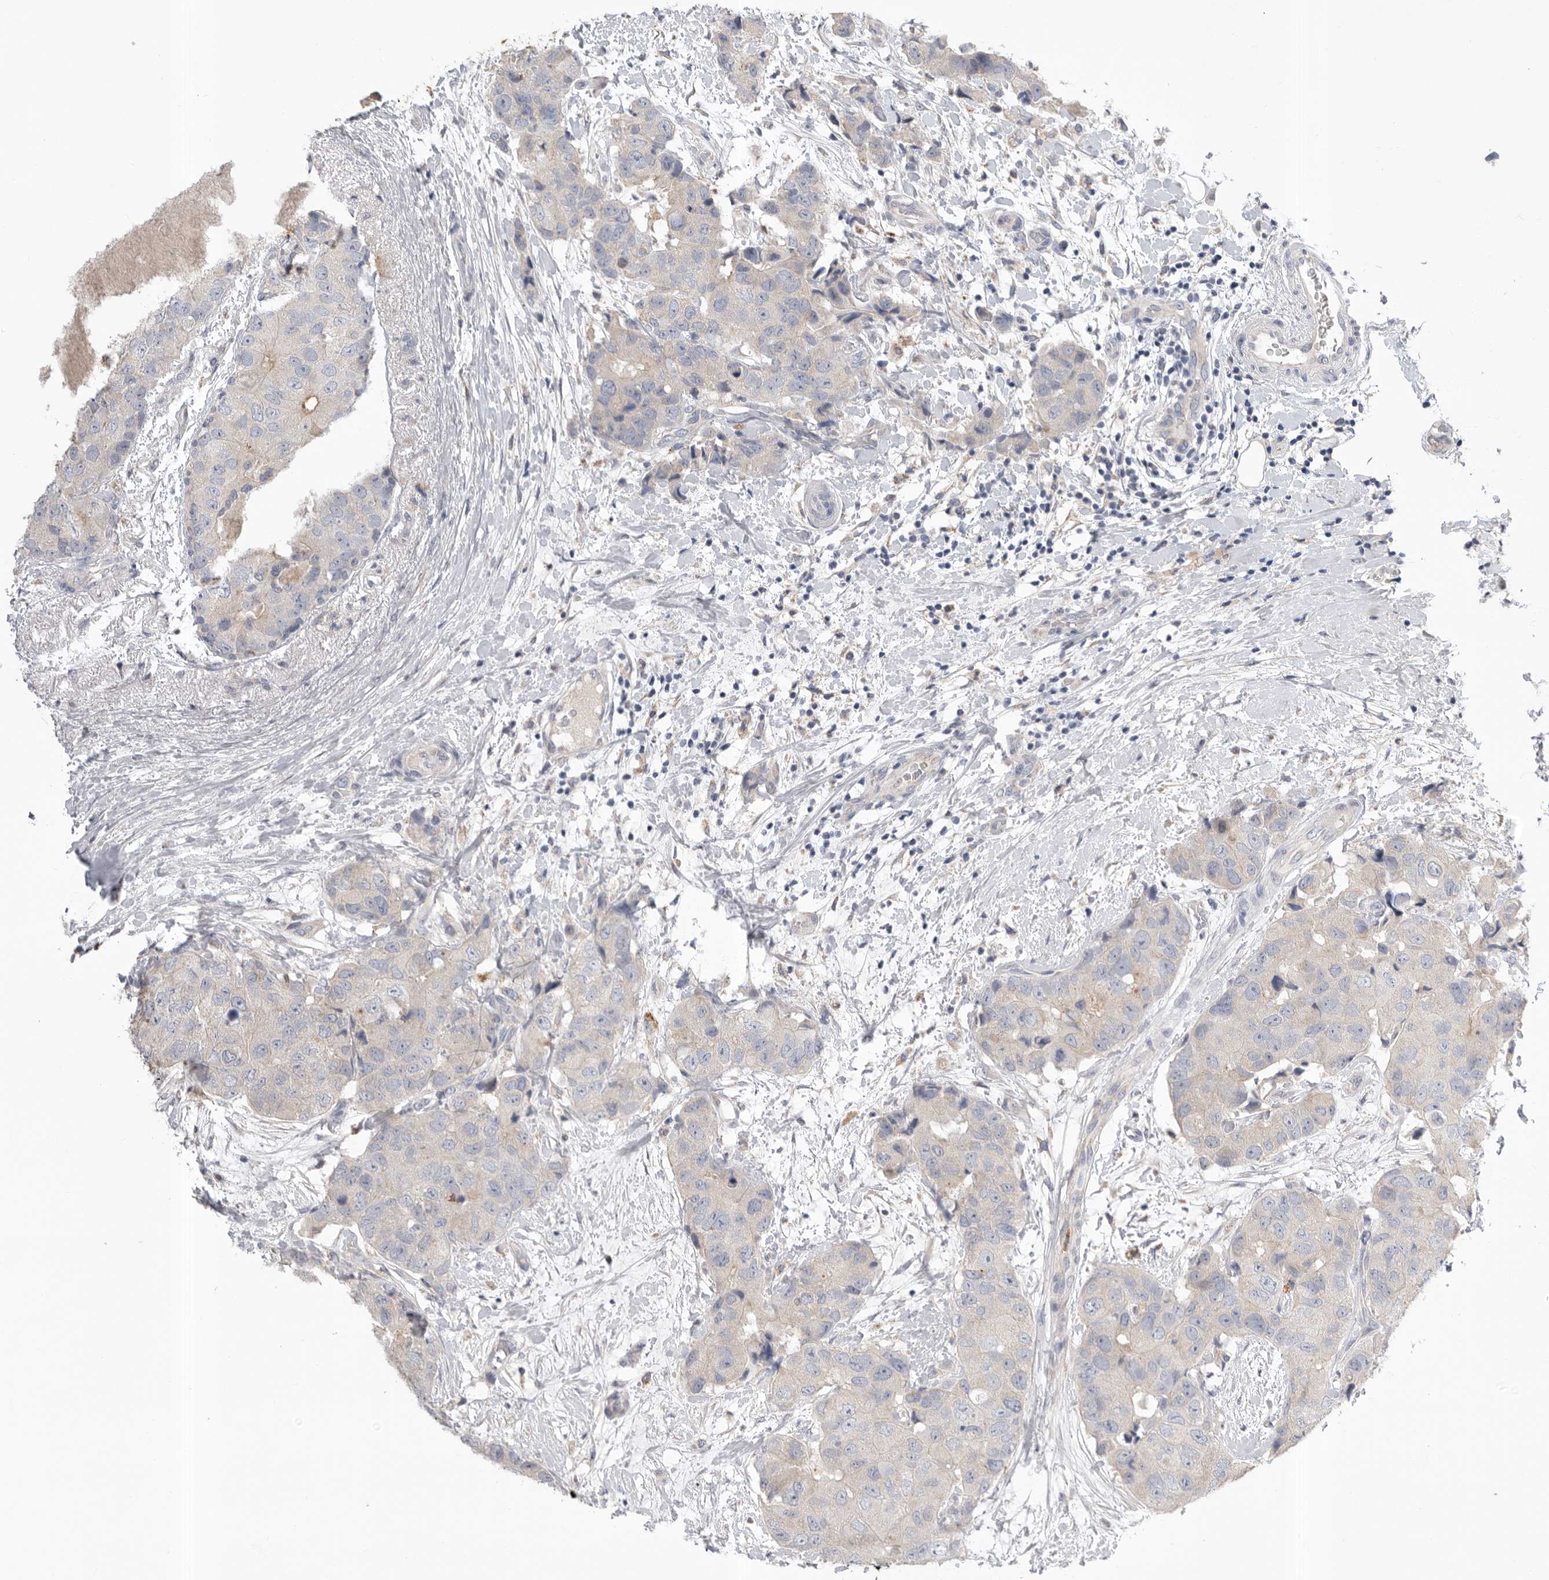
{"staining": {"intensity": "negative", "quantity": "none", "location": "none"}, "tissue": "breast cancer", "cell_type": "Tumor cells", "image_type": "cancer", "snomed": [{"axis": "morphology", "description": "Duct carcinoma"}, {"axis": "topography", "description": "Breast"}], "caption": "The photomicrograph demonstrates no significant staining in tumor cells of infiltrating ductal carcinoma (breast).", "gene": "CCDC126", "patient": {"sex": "female", "age": 62}}